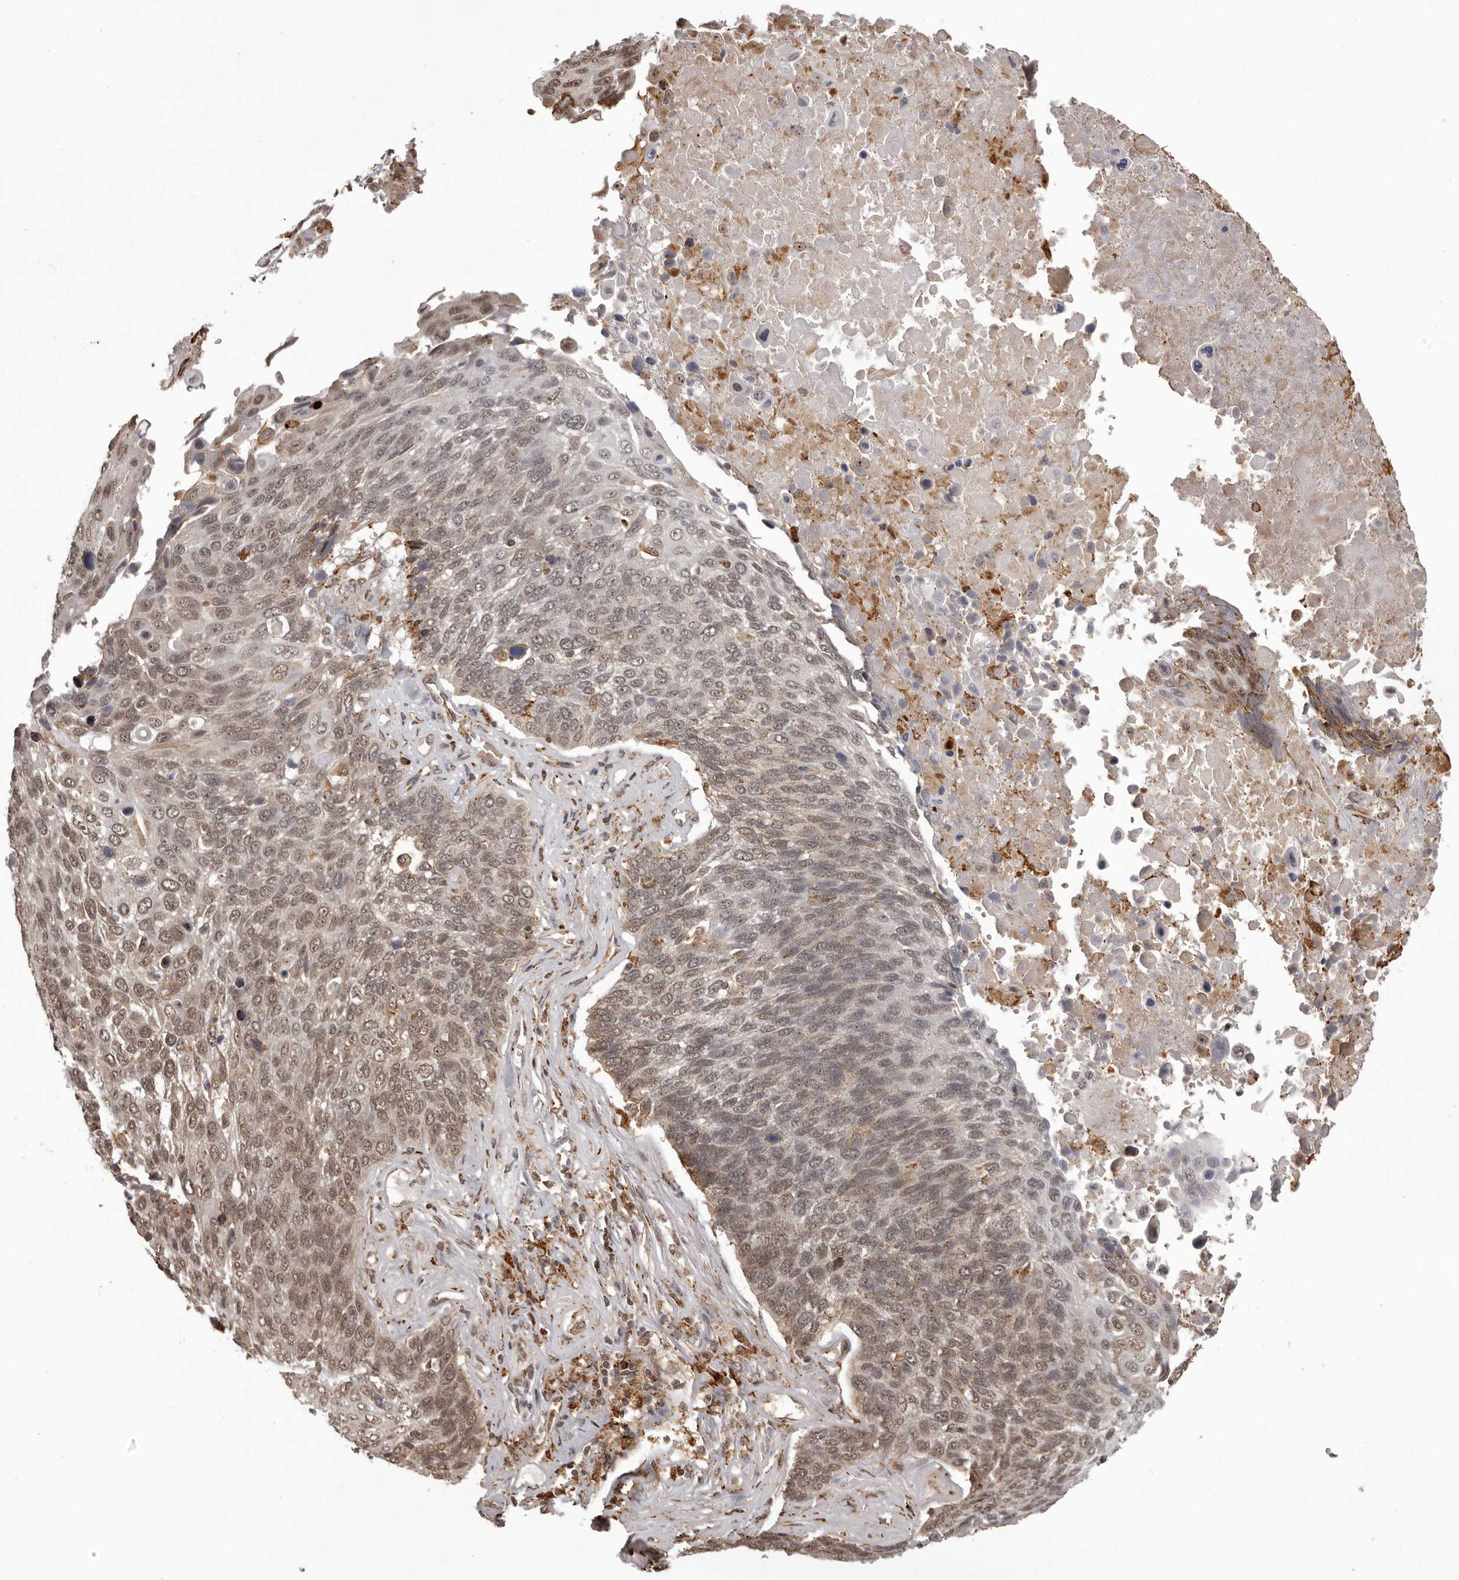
{"staining": {"intensity": "moderate", "quantity": ">75%", "location": "nuclear"}, "tissue": "lung cancer", "cell_type": "Tumor cells", "image_type": "cancer", "snomed": [{"axis": "morphology", "description": "Squamous cell carcinoma, NOS"}, {"axis": "topography", "description": "Lung"}], "caption": "Moderate nuclear expression for a protein is appreciated in about >75% of tumor cells of squamous cell carcinoma (lung) using IHC.", "gene": "IL32", "patient": {"sex": "male", "age": 66}}